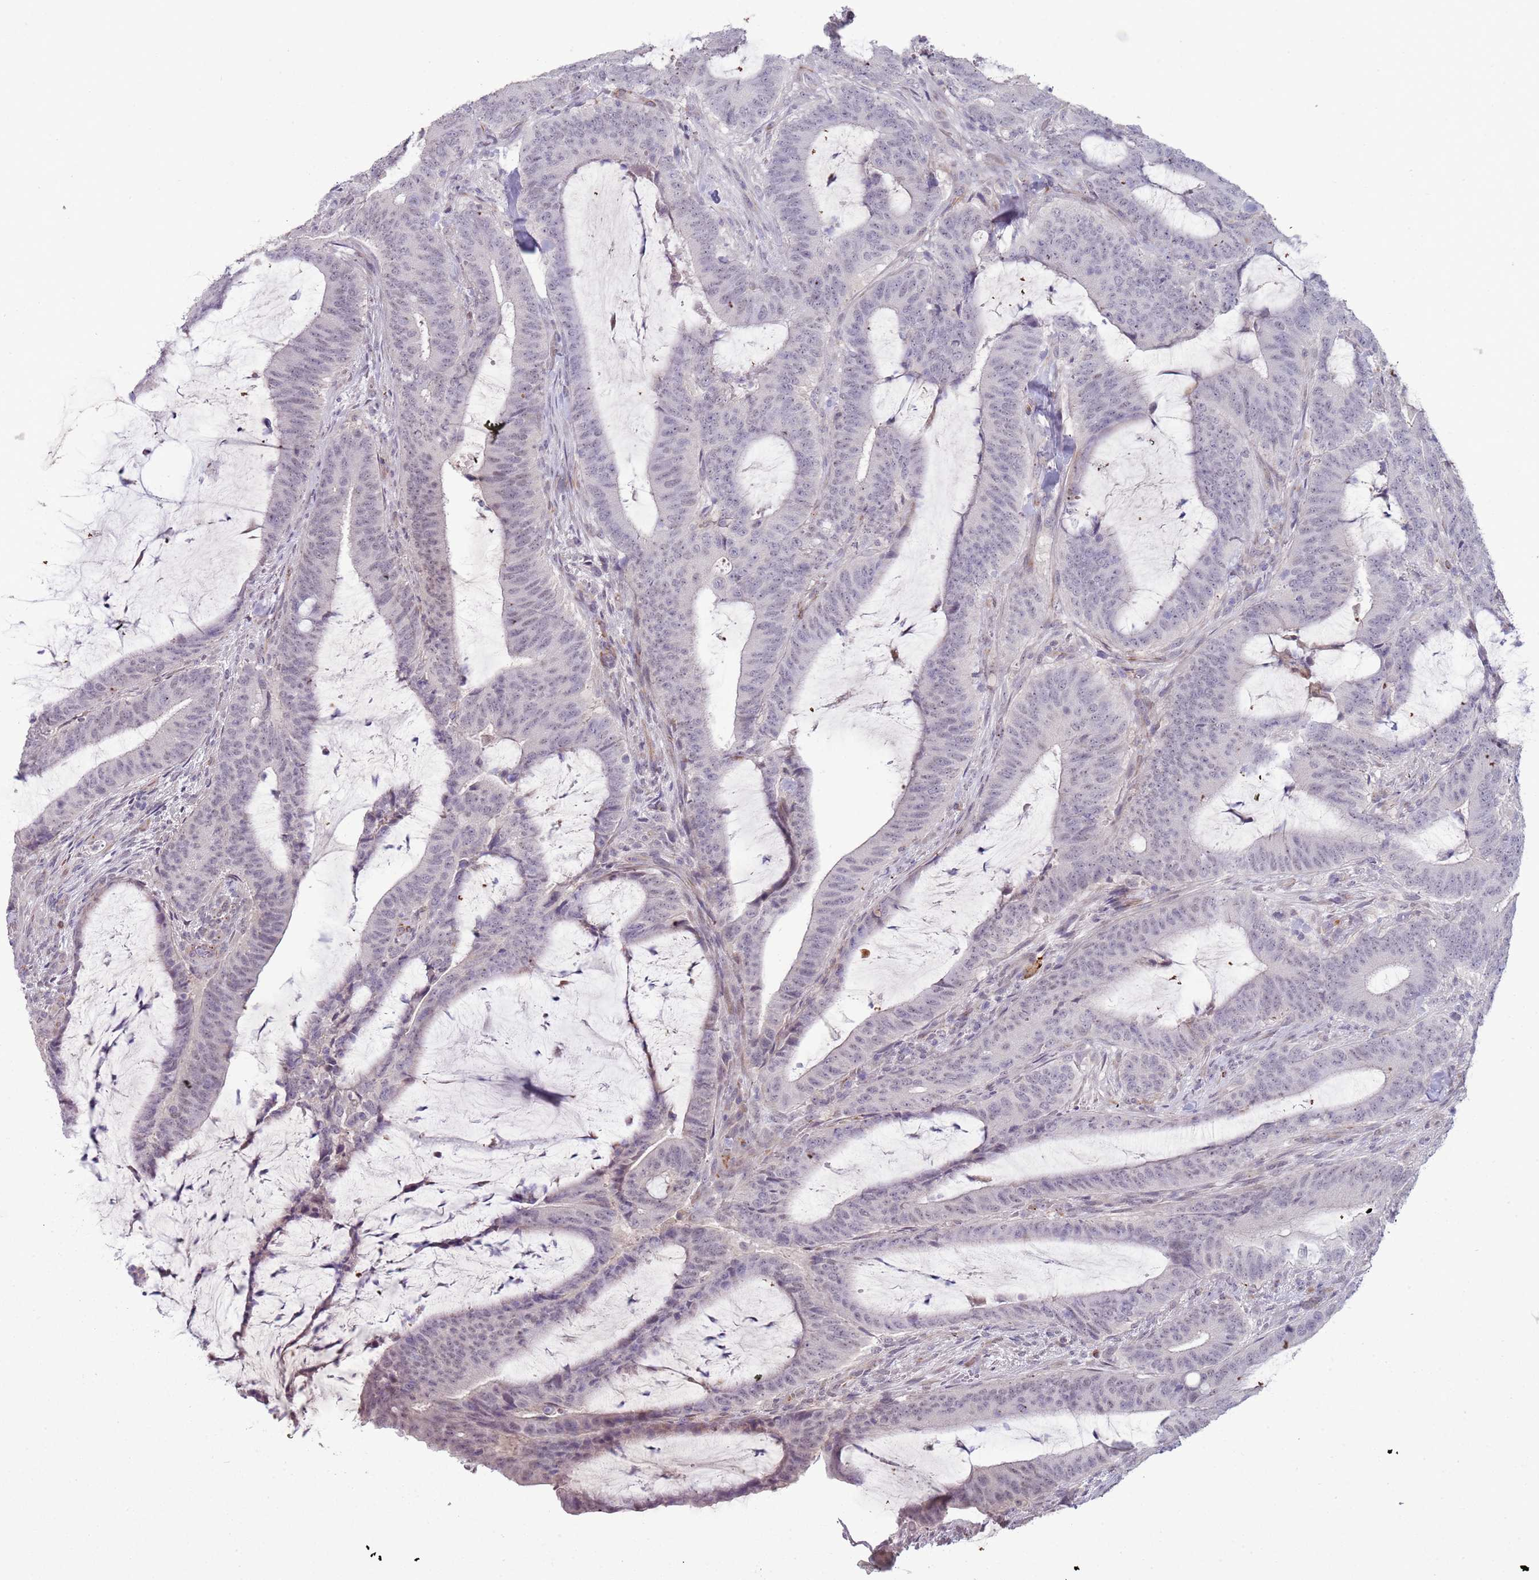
{"staining": {"intensity": "negative", "quantity": "none", "location": "none"}, "tissue": "colorectal cancer", "cell_type": "Tumor cells", "image_type": "cancer", "snomed": [{"axis": "morphology", "description": "Adenocarcinoma, NOS"}, {"axis": "topography", "description": "Colon"}], "caption": "A high-resolution image shows immunohistochemistry (IHC) staining of adenocarcinoma (colorectal), which reveals no significant staining in tumor cells.", "gene": "NBPF3", "patient": {"sex": "female", "age": 43}}